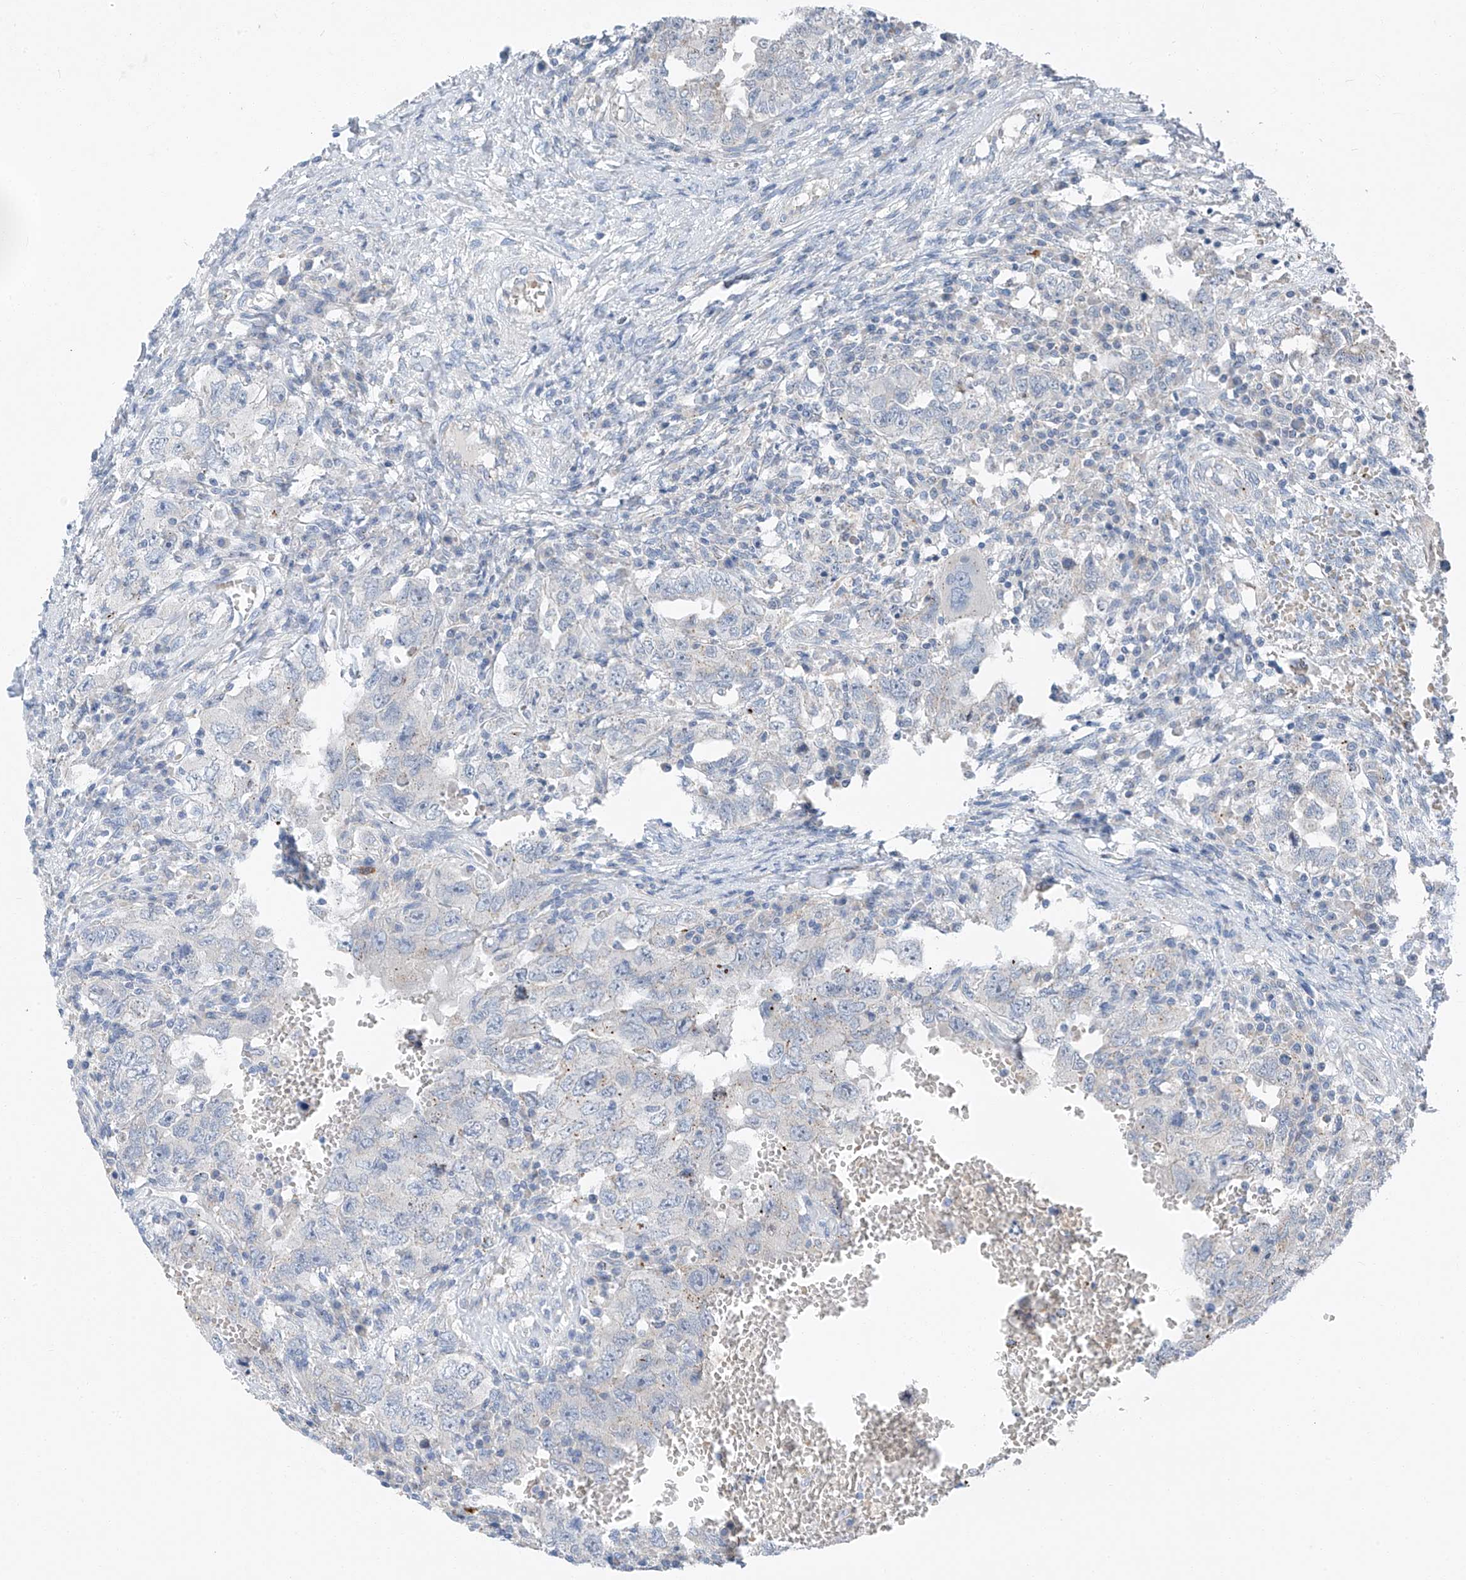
{"staining": {"intensity": "negative", "quantity": "none", "location": "none"}, "tissue": "testis cancer", "cell_type": "Tumor cells", "image_type": "cancer", "snomed": [{"axis": "morphology", "description": "Carcinoma, Embryonal, NOS"}, {"axis": "topography", "description": "Testis"}], "caption": "Immunohistochemistry (IHC) histopathology image of neoplastic tissue: embryonal carcinoma (testis) stained with DAB exhibits no significant protein positivity in tumor cells.", "gene": "CHMP2B", "patient": {"sex": "male", "age": 26}}